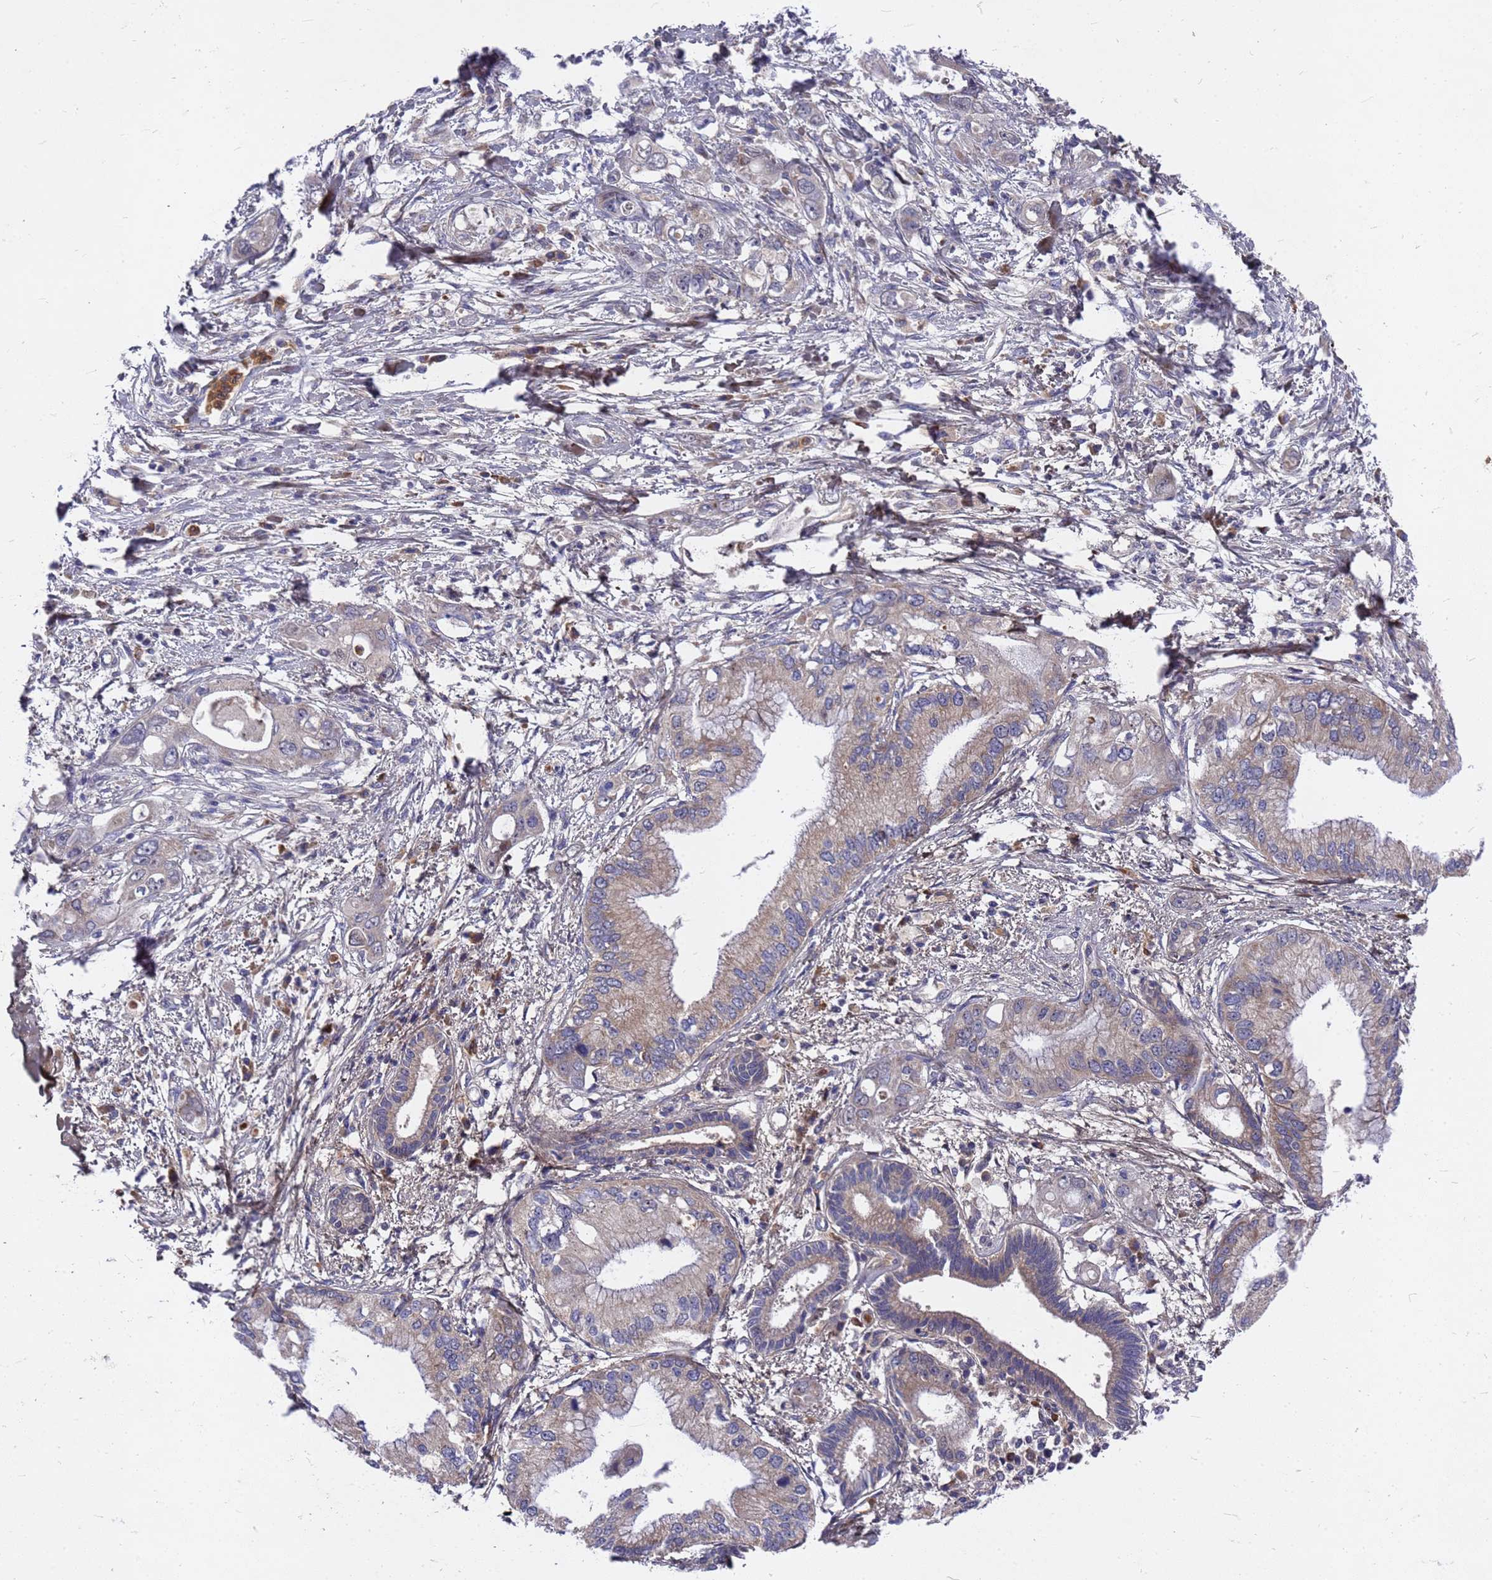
{"staining": {"intensity": "weak", "quantity": "<25%", "location": "cytoplasmic/membranous"}, "tissue": "pancreatic cancer", "cell_type": "Tumor cells", "image_type": "cancer", "snomed": [{"axis": "morphology", "description": "Inflammation, NOS"}, {"axis": "morphology", "description": "Adenocarcinoma, NOS"}, {"axis": "topography", "description": "Pancreas"}], "caption": "This is a image of immunohistochemistry (IHC) staining of pancreatic adenocarcinoma, which shows no expression in tumor cells.", "gene": "ZNF717", "patient": {"sex": "female", "age": 56}}